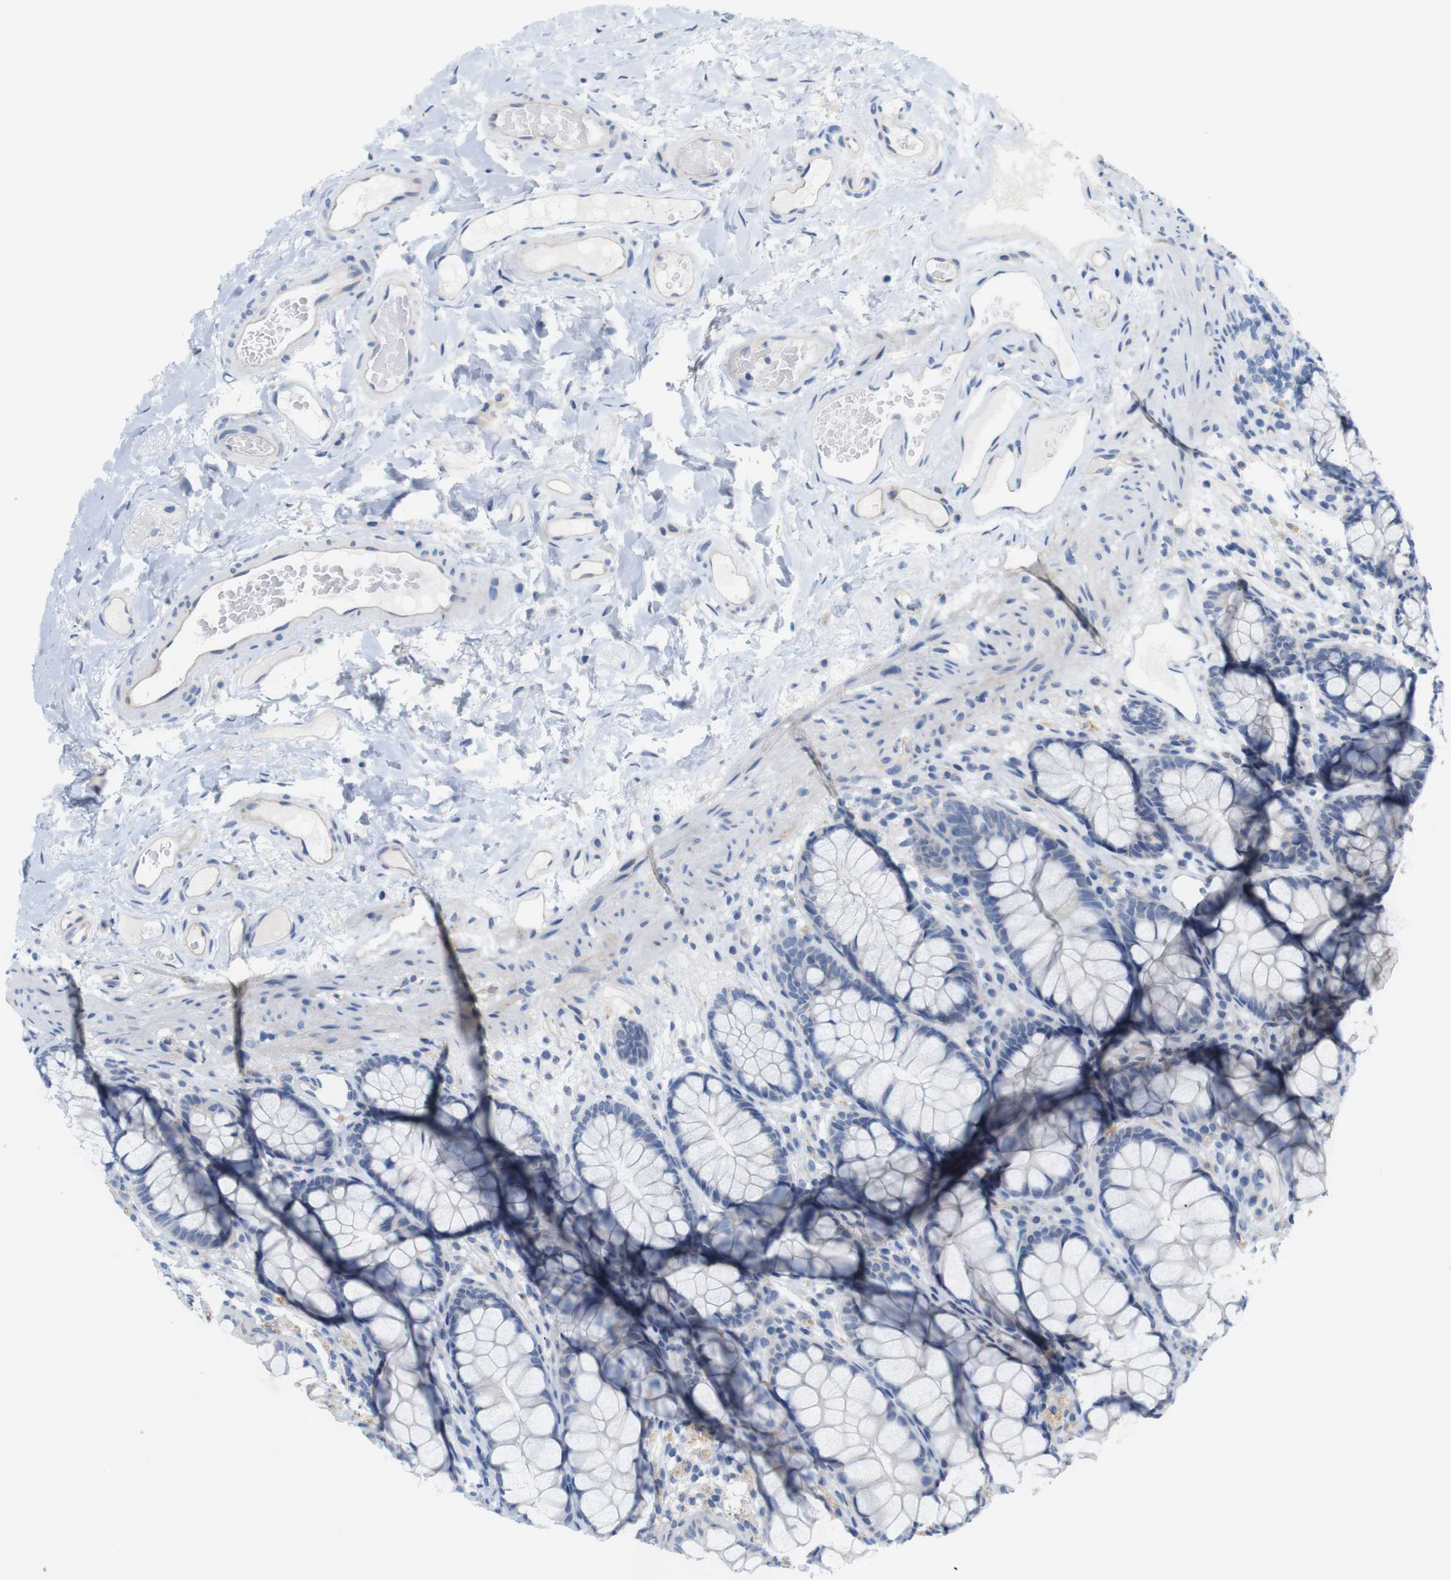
{"staining": {"intensity": "negative", "quantity": "none", "location": "none"}, "tissue": "colon", "cell_type": "Endothelial cells", "image_type": "normal", "snomed": [{"axis": "morphology", "description": "Normal tissue, NOS"}, {"axis": "topography", "description": "Colon"}], "caption": "IHC of benign human colon demonstrates no staining in endothelial cells.", "gene": "ITGA5", "patient": {"sex": "female", "age": 55}}